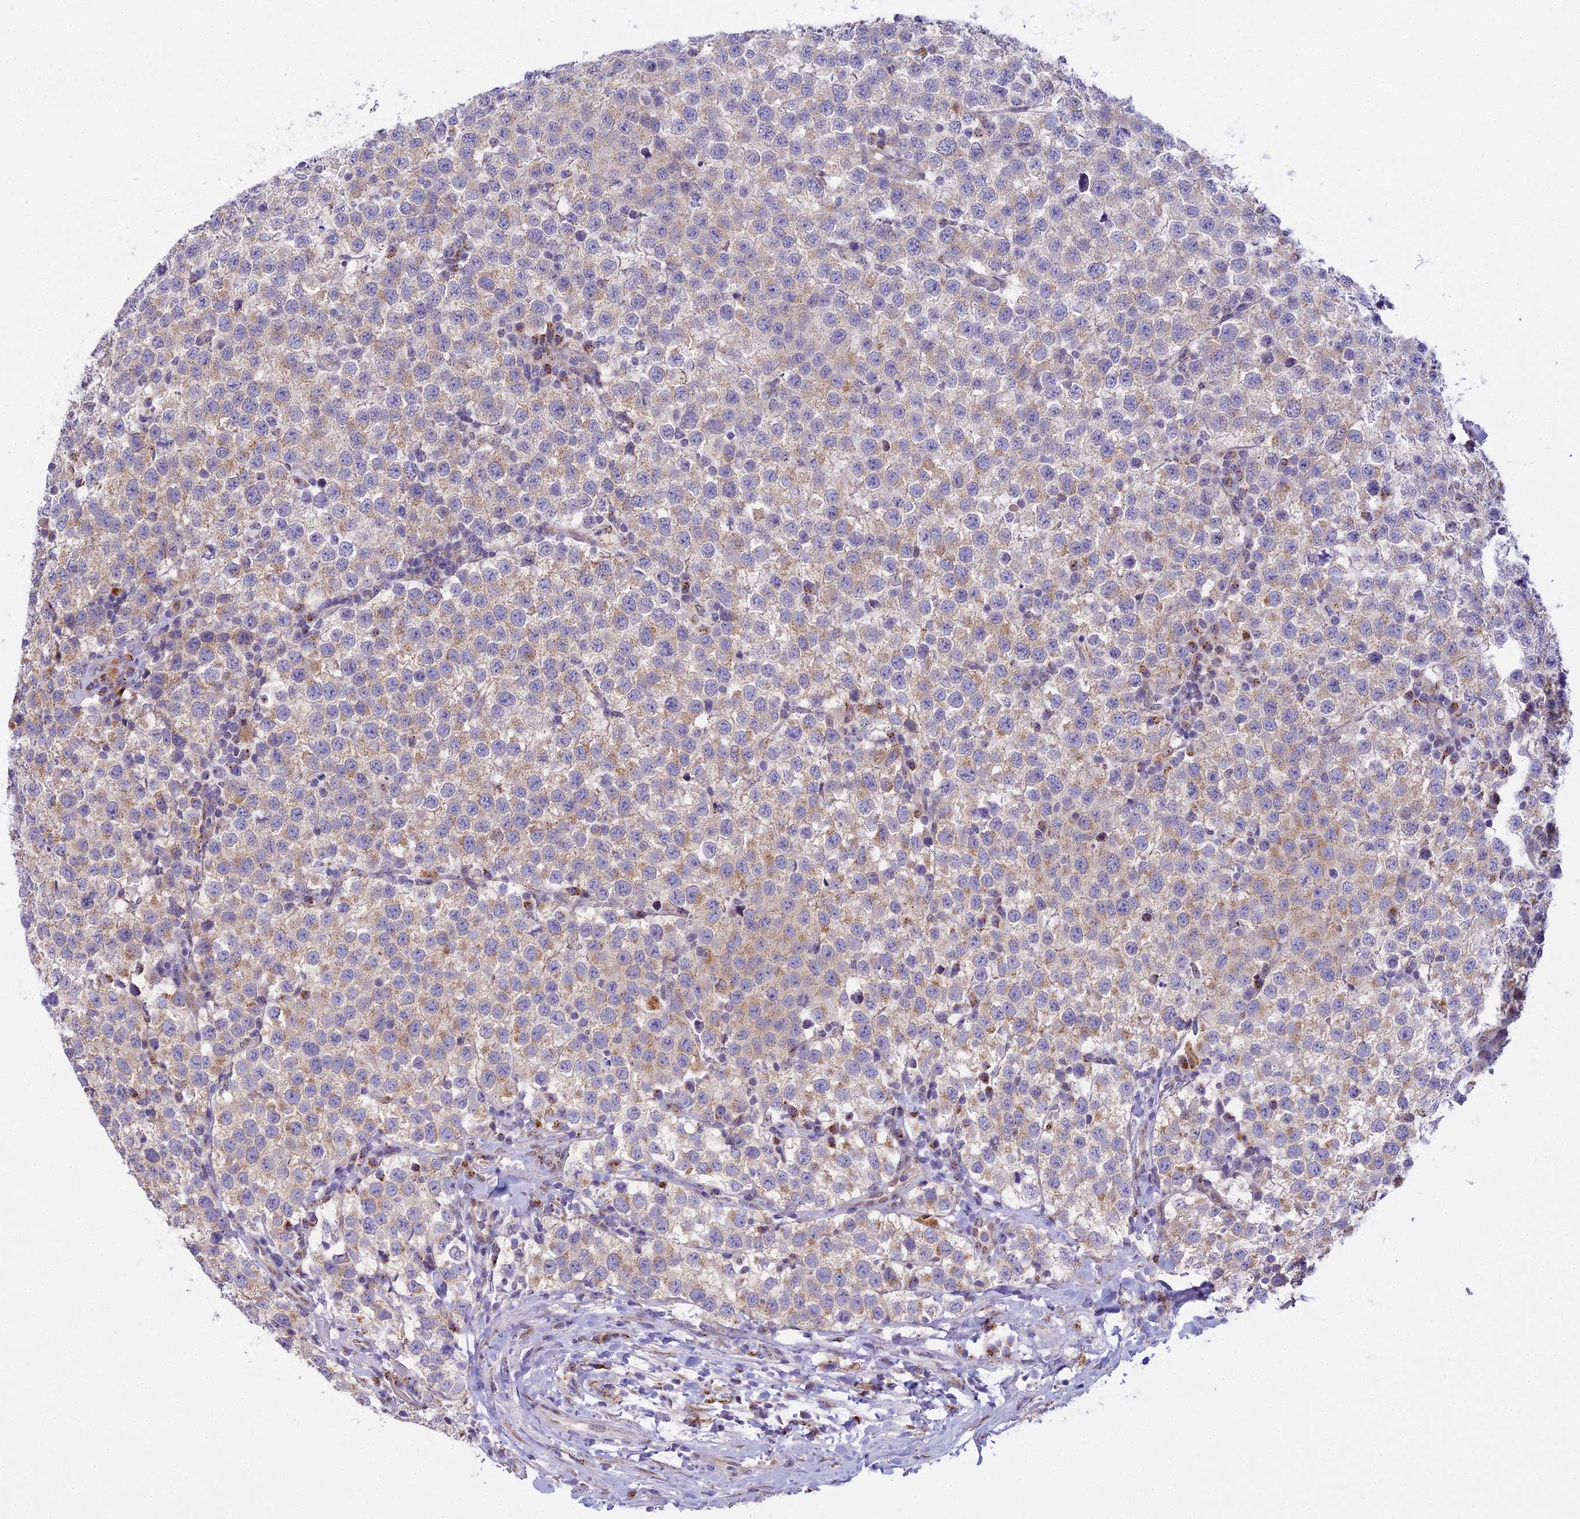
{"staining": {"intensity": "weak", "quantity": "25%-75%", "location": "cytoplasmic/membranous"}, "tissue": "testis cancer", "cell_type": "Tumor cells", "image_type": "cancer", "snomed": [{"axis": "morphology", "description": "Seminoma, NOS"}, {"axis": "topography", "description": "Testis"}], "caption": "About 25%-75% of tumor cells in testis seminoma show weak cytoplasmic/membranous protein staining as visualized by brown immunohistochemical staining.", "gene": "WDPCP", "patient": {"sex": "male", "age": 34}}